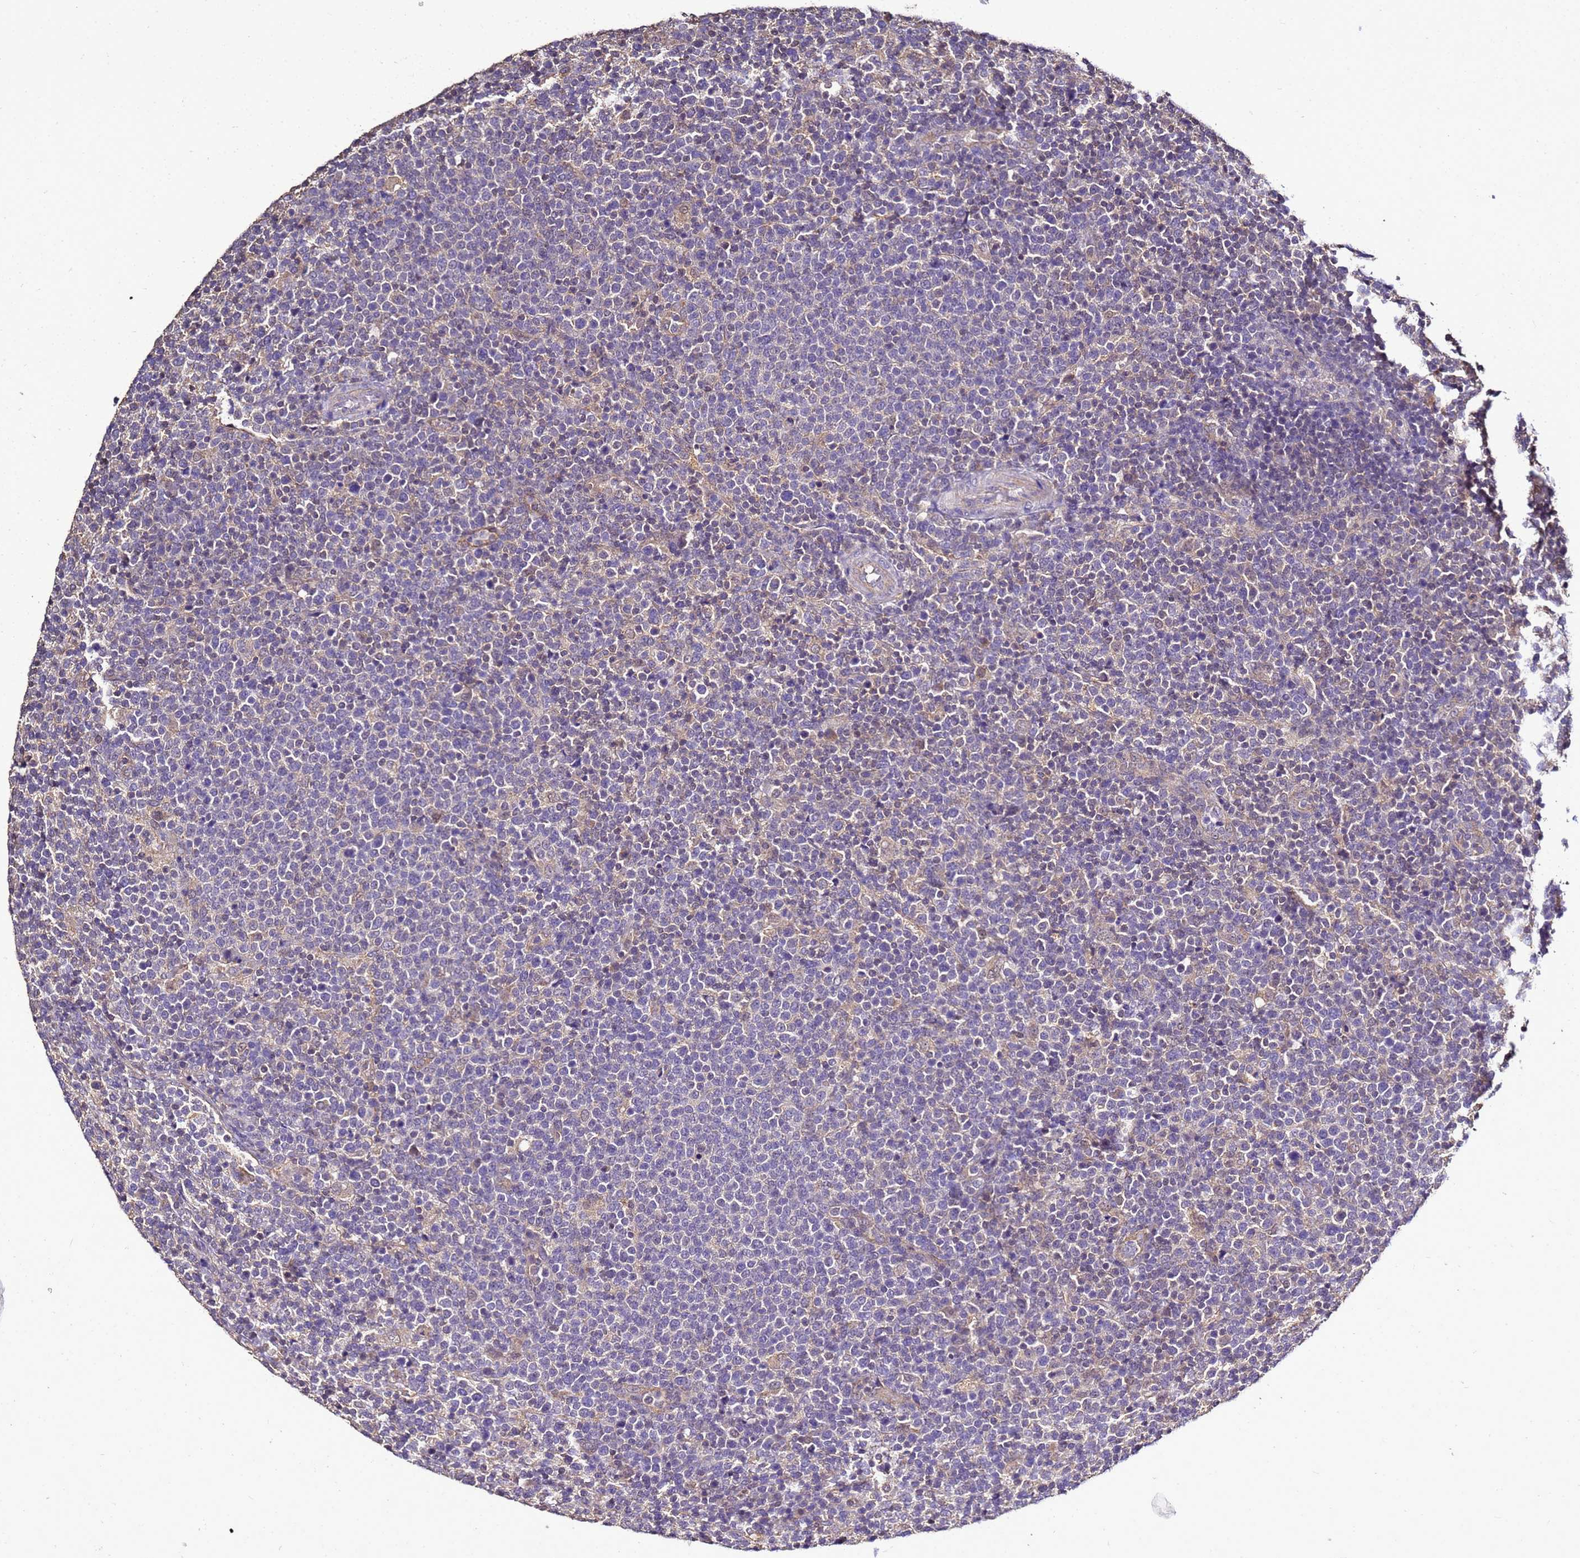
{"staining": {"intensity": "negative", "quantity": "none", "location": "none"}, "tissue": "lymphoma", "cell_type": "Tumor cells", "image_type": "cancer", "snomed": [{"axis": "morphology", "description": "Malignant lymphoma, non-Hodgkin's type, High grade"}, {"axis": "topography", "description": "Lymph node"}], "caption": "Micrograph shows no protein positivity in tumor cells of lymphoma tissue.", "gene": "ENOPH1", "patient": {"sex": "male", "age": 61}}